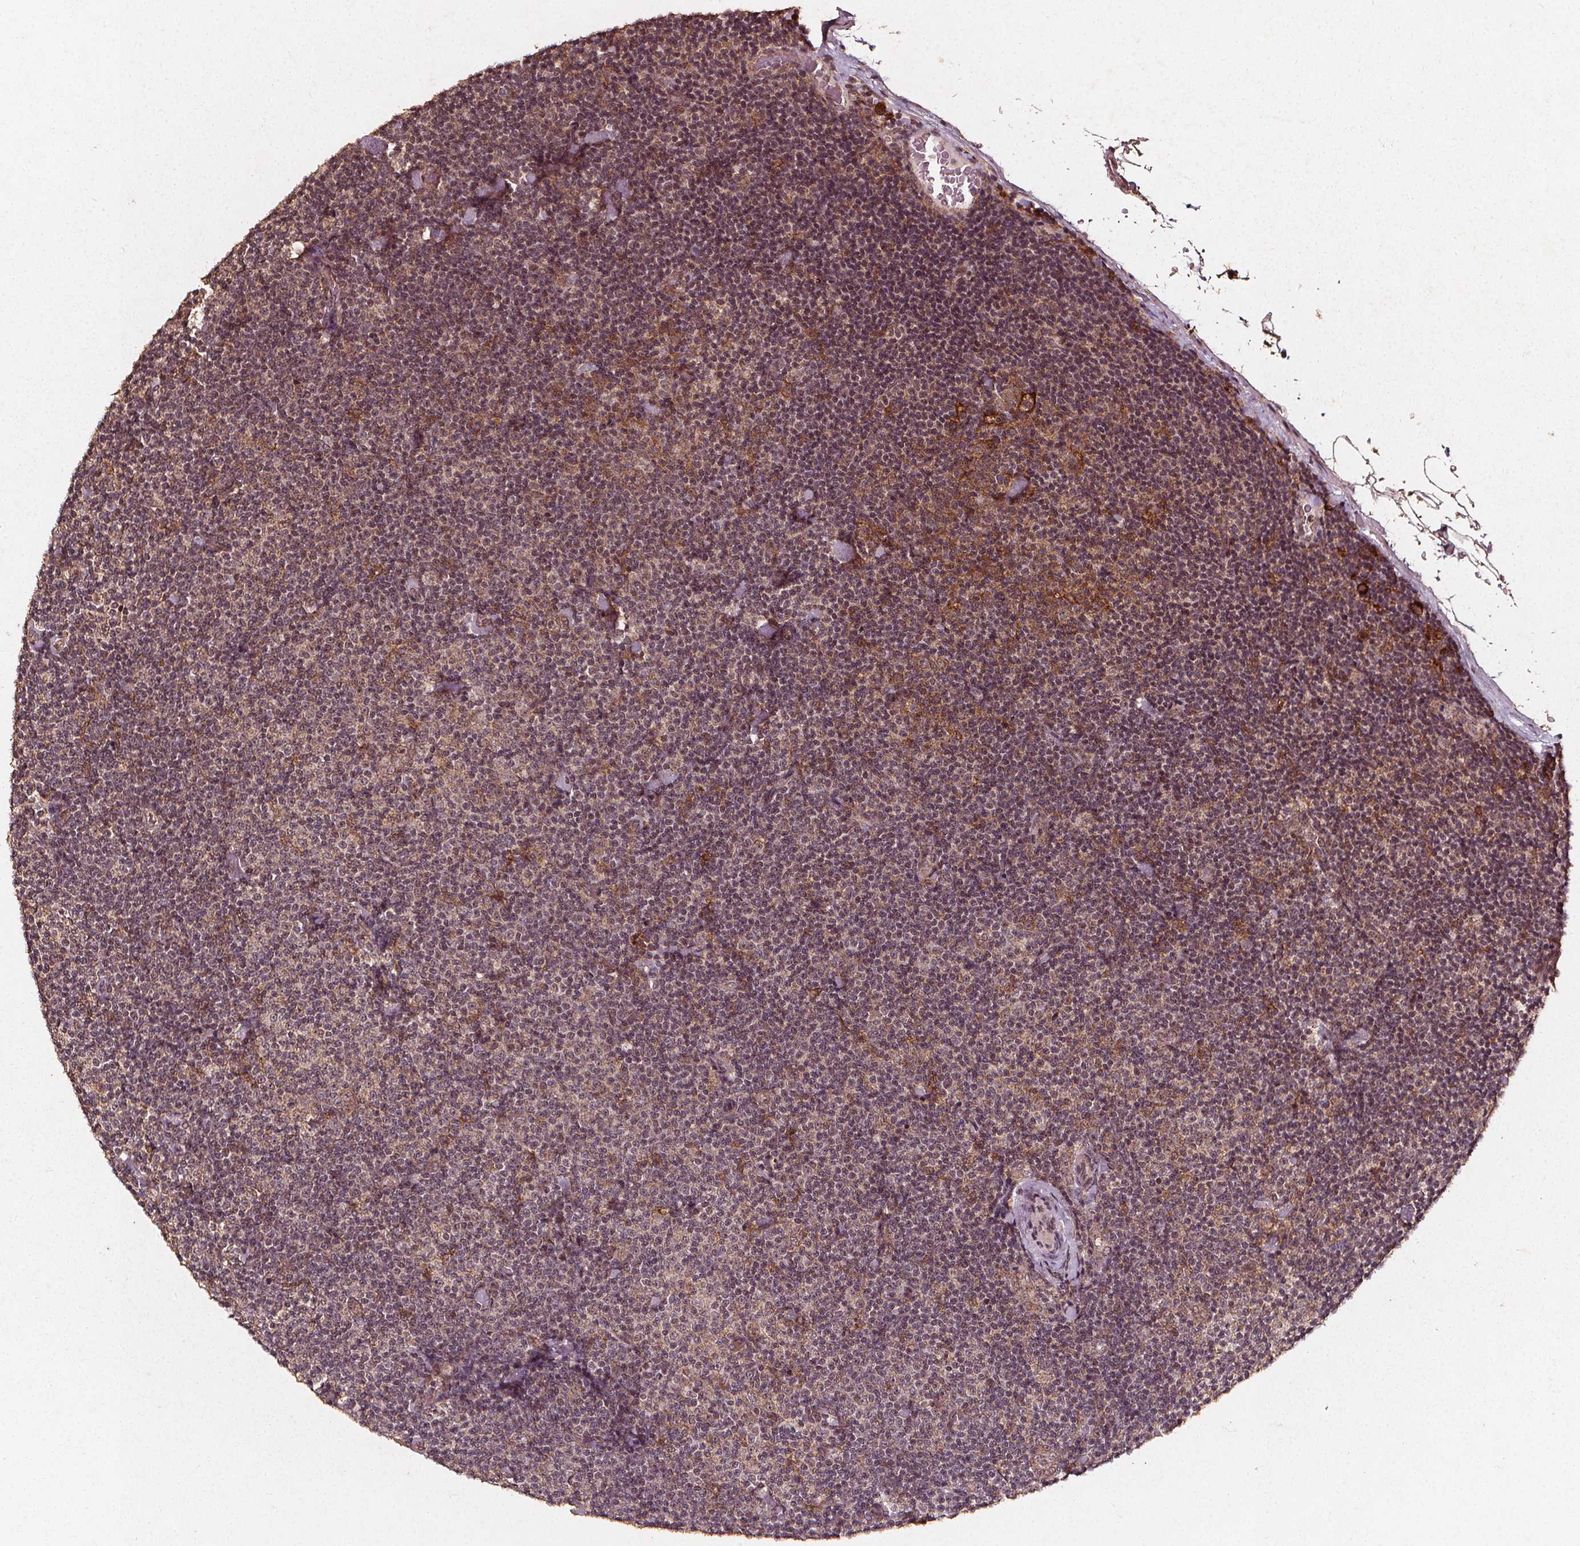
{"staining": {"intensity": "weak", "quantity": "<25%", "location": "cytoplasmic/membranous"}, "tissue": "lymphoma", "cell_type": "Tumor cells", "image_type": "cancer", "snomed": [{"axis": "morphology", "description": "Malignant lymphoma, non-Hodgkin's type, Low grade"}, {"axis": "topography", "description": "Lymph node"}], "caption": "High magnification brightfield microscopy of low-grade malignant lymphoma, non-Hodgkin's type stained with DAB (3,3'-diaminobenzidine) (brown) and counterstained with hematoxylin (blue): tumor cells show no significant expression.", "gene": "ABCA1", "patient": {"sex": "male", "age": 81}}